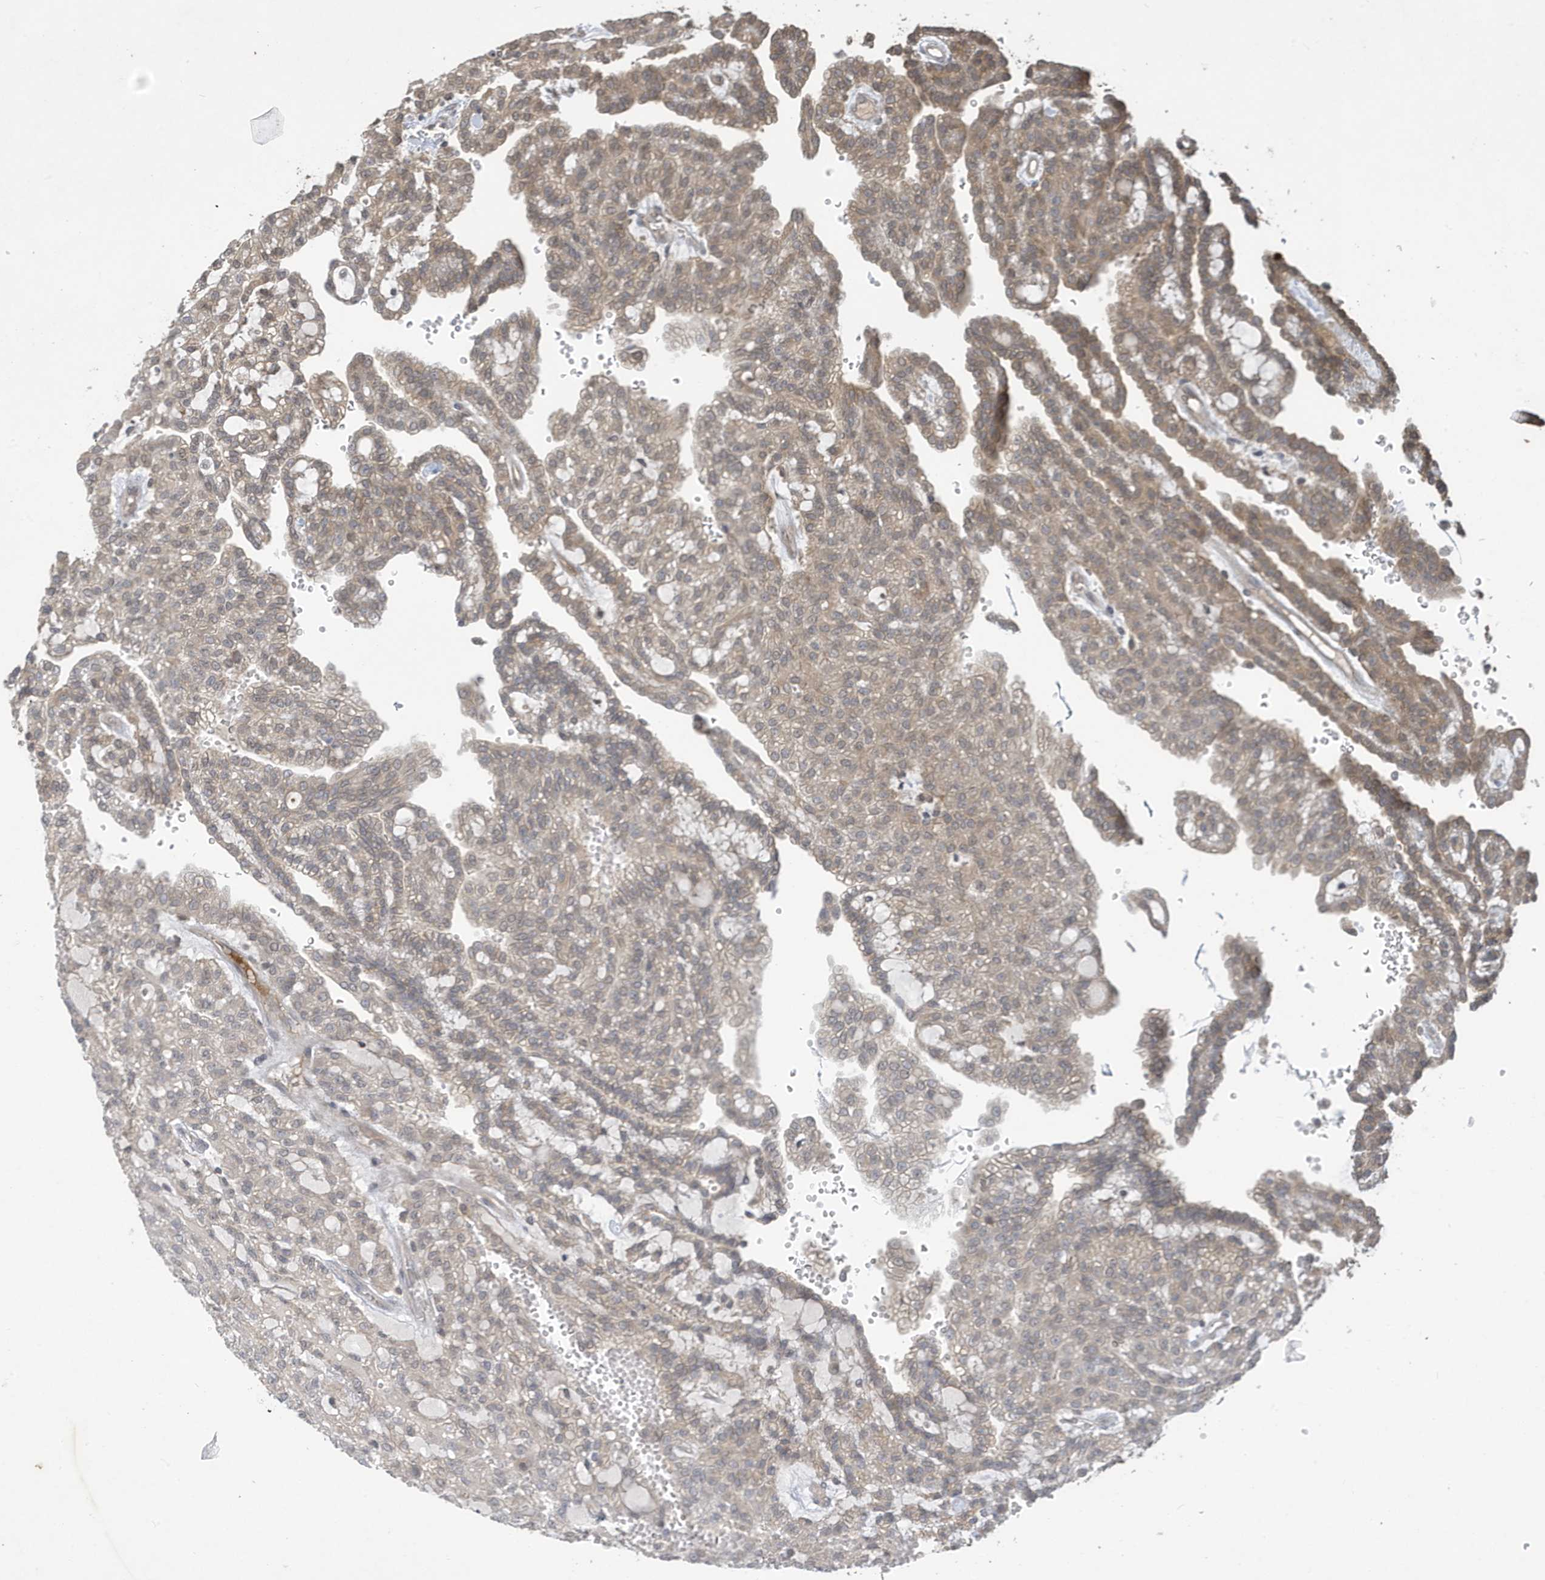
{"staining": {"intensity": "weak", "quantity": ">75%", "location": "cytoplasmic/membranous"}, "tissue": "renal cancer", "cell_type": "Tumor cells", "image_type": "cancer", "snomed": [{"axis": "morphology", "description": "Adenocarcinoma, NOS"}, {"axis": "topography", "description": "Kidney"}], "caption": "Protein staining by immunohistochemistry (IHC) reveals weak cytoplasmic/membranous positivity in approximately >75% of tumor cells in renal cancer.", "gene": "STX10", "patient": {"sex": "male", "age": 63}}